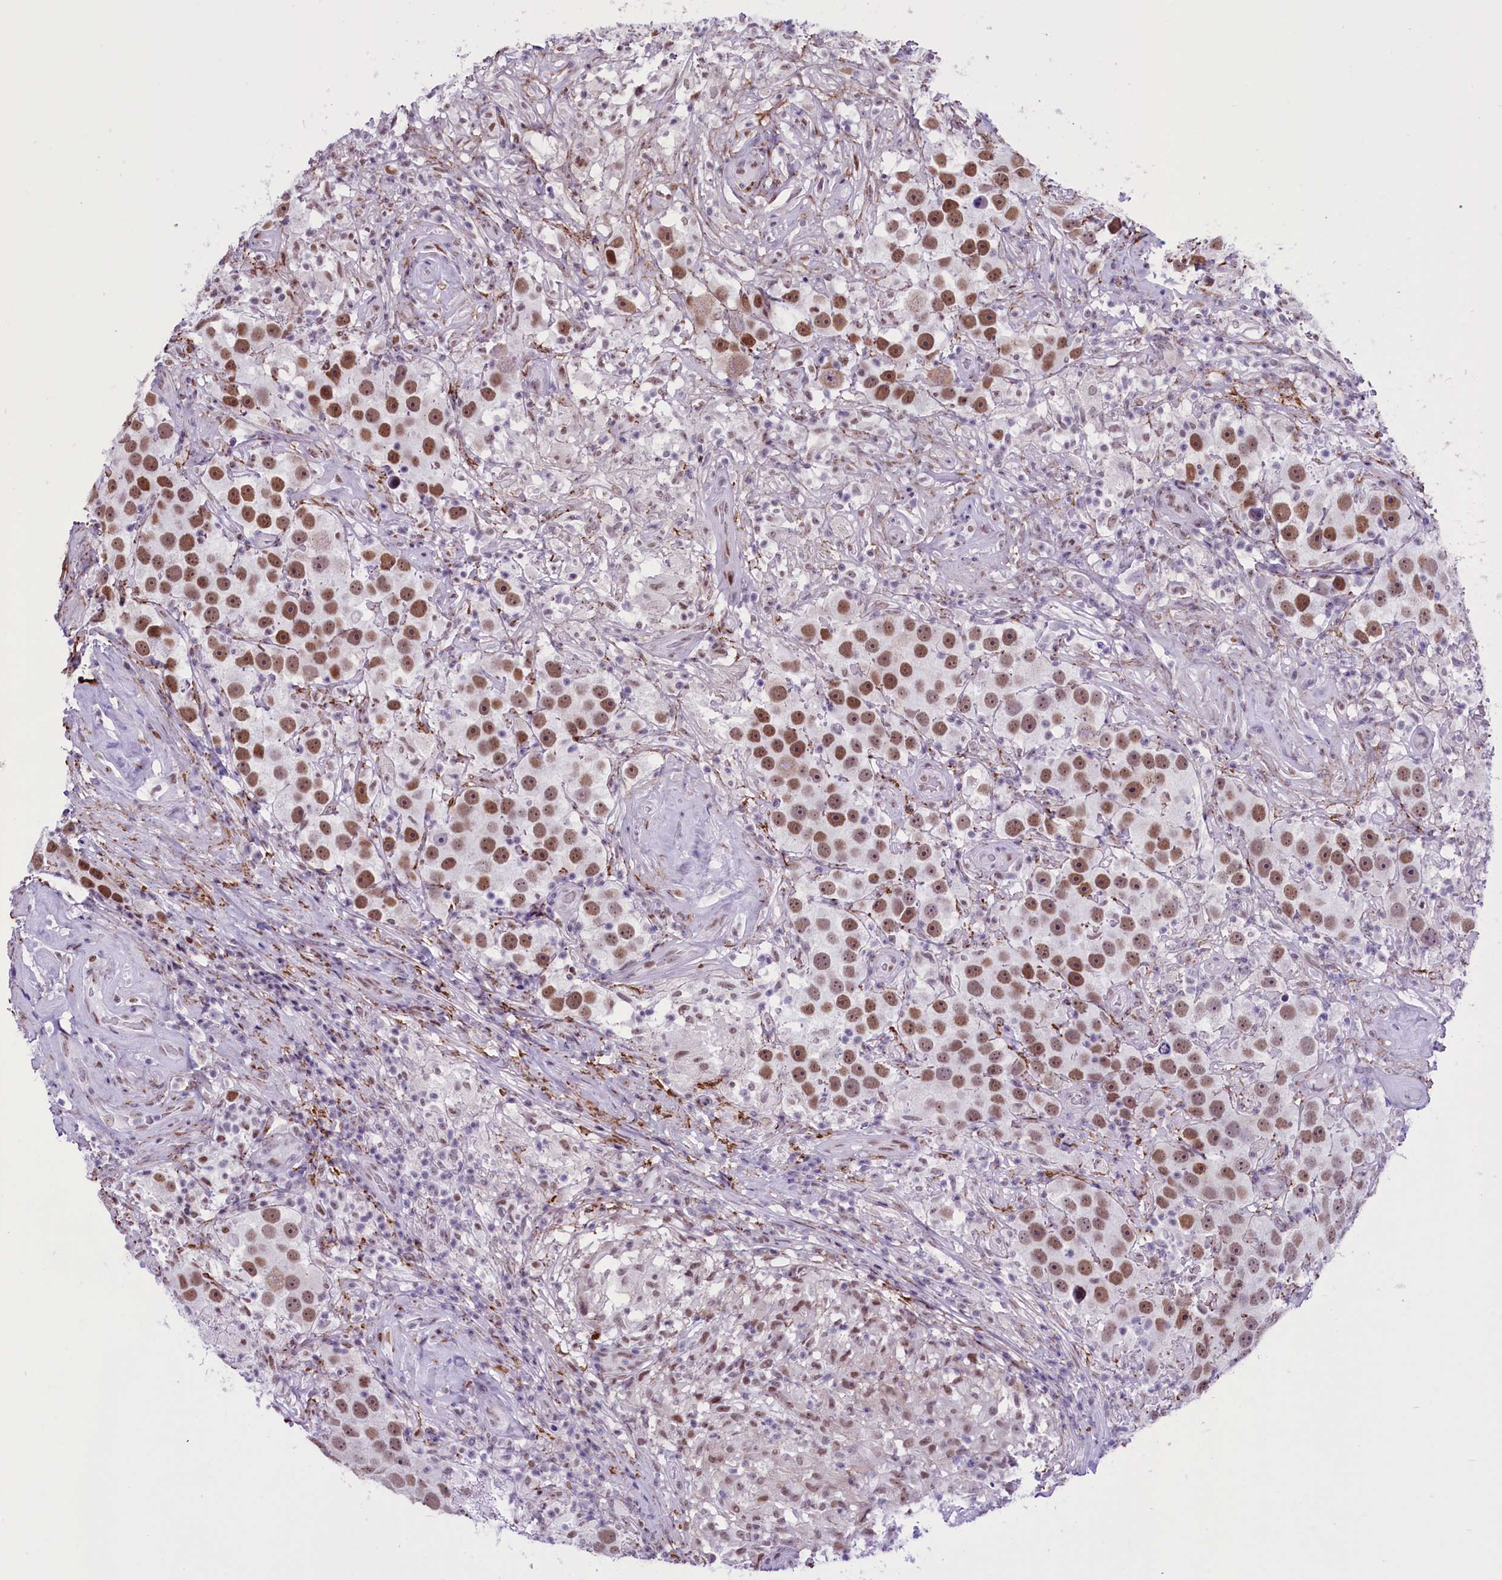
{"staining": {"intensity": "moderate", "quantity": ">75%", "location": "nuclear"}, "tissue": "testis cancer", "cell_type": "Tumor cells", "image_type": "cancer", "snomed": [{"axis": "morphology", "description": "Seminoma, NOS"}, {"axis": "topography", "description": "Testis"}], "caption": "Tumor cells display moderate nuclear expression in about >75% of cells in testis cancer. Using DAB (3,3'-diaminobenzidine) (brown) and hematoxylin (blue) stains, captured at high magnification using brightfield microscopy.", "gene": "RPS6KB1", "patient": {"sex": "male", "age": 49}}